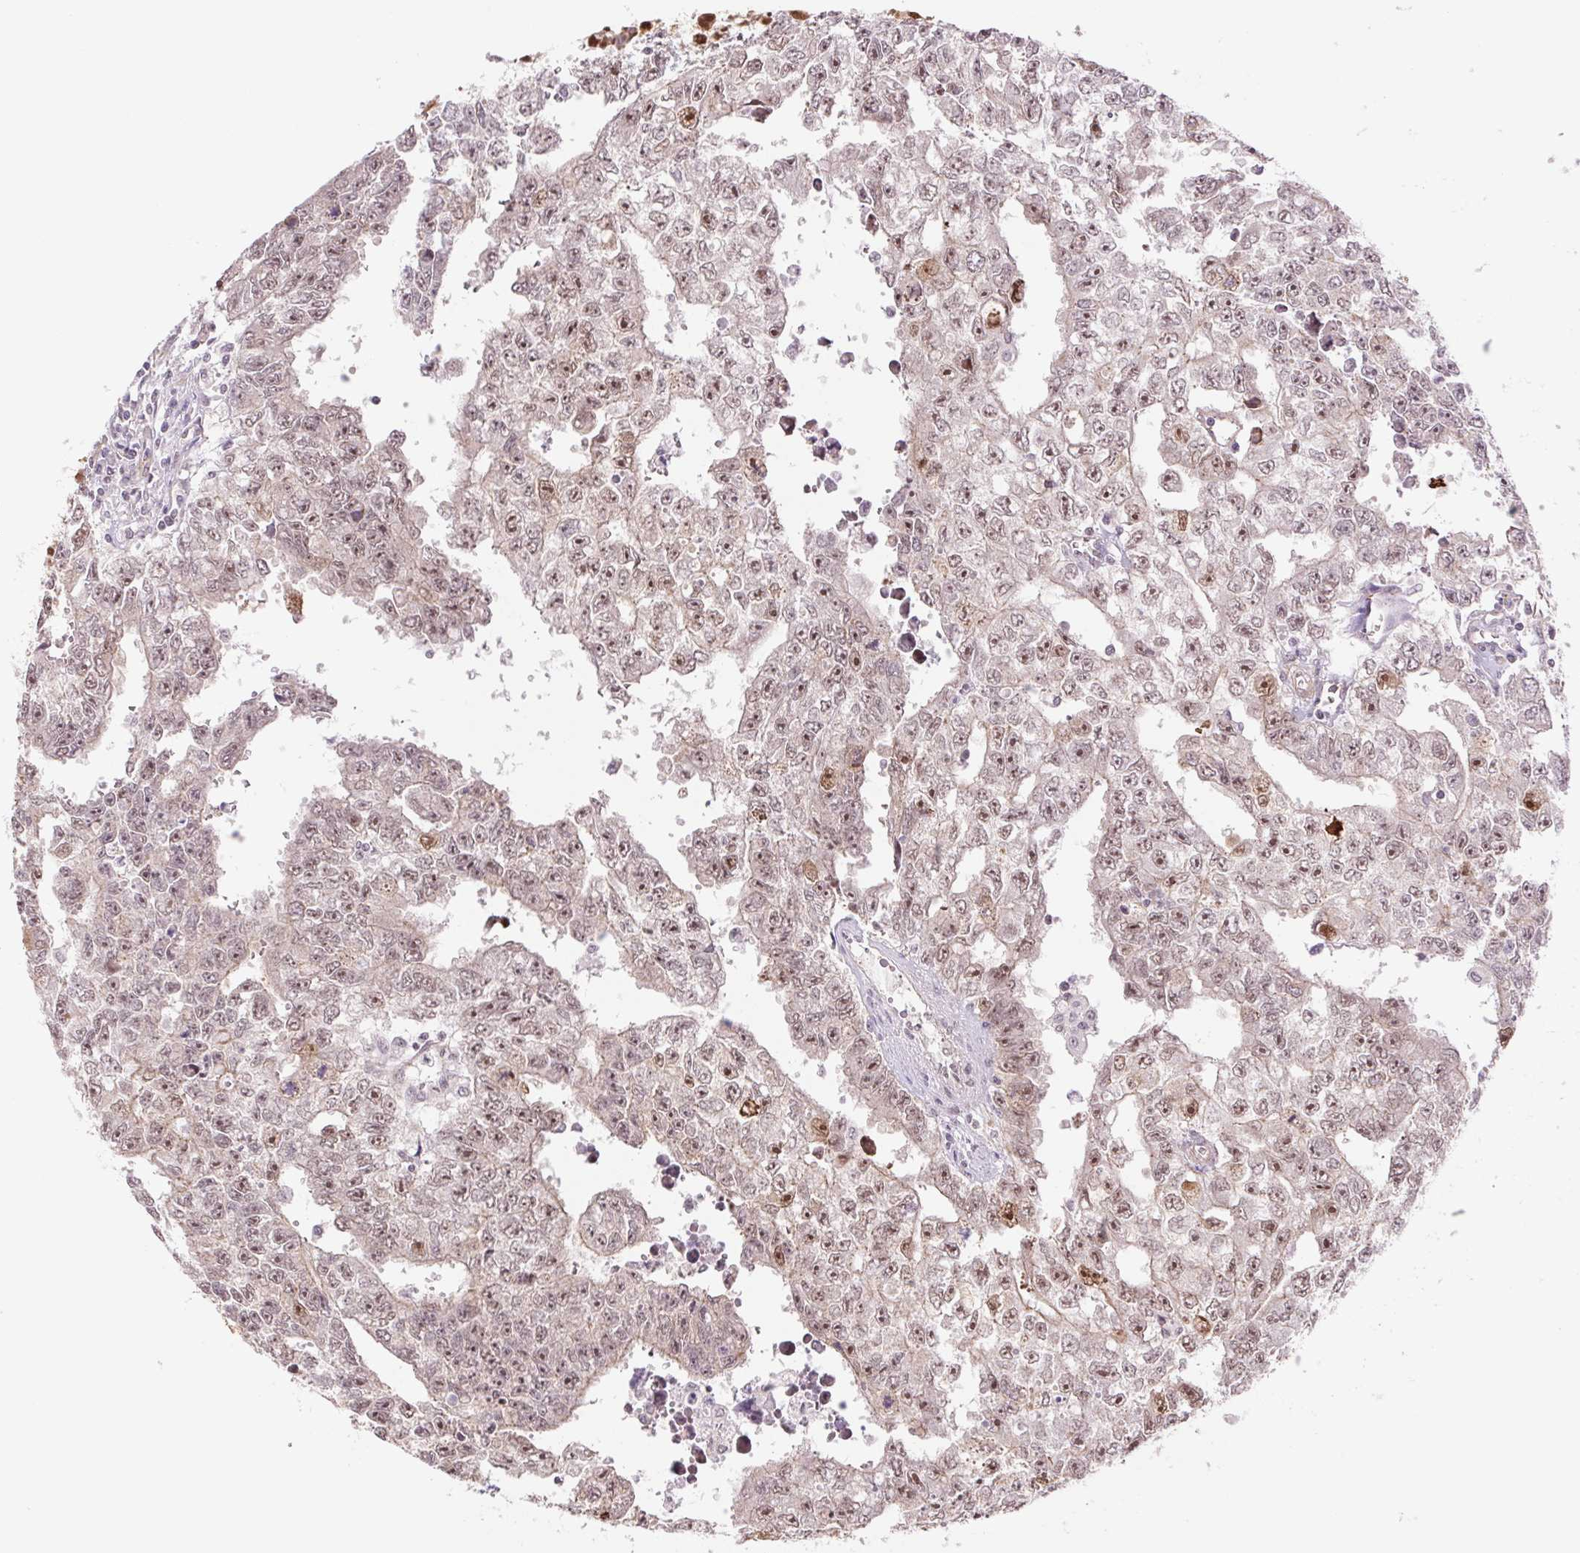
{"staining": {"intensity": "moderate", "quantity": ">75%", "location": "nuclear"}, "tissue": "testis cancer", "cell_type": "Tumor cells", "image_type": "cancer", "snomed": [{"axis": "morphology", "description": "Carcinoma, Embryonal, NOS"}, {"axis": "morphology", "description": "Teratoma, malignant, NOS"}, {"axis": "topography", "description": "Testis"}], "caption": "This micrograph displays immunohistochemistry (IHC) staining of testis cancer, with medium moderate nuclear expression in about >75% of tumor cells.", "gene": "CWC25", "patient": {"sex": "male", "age": 24}}